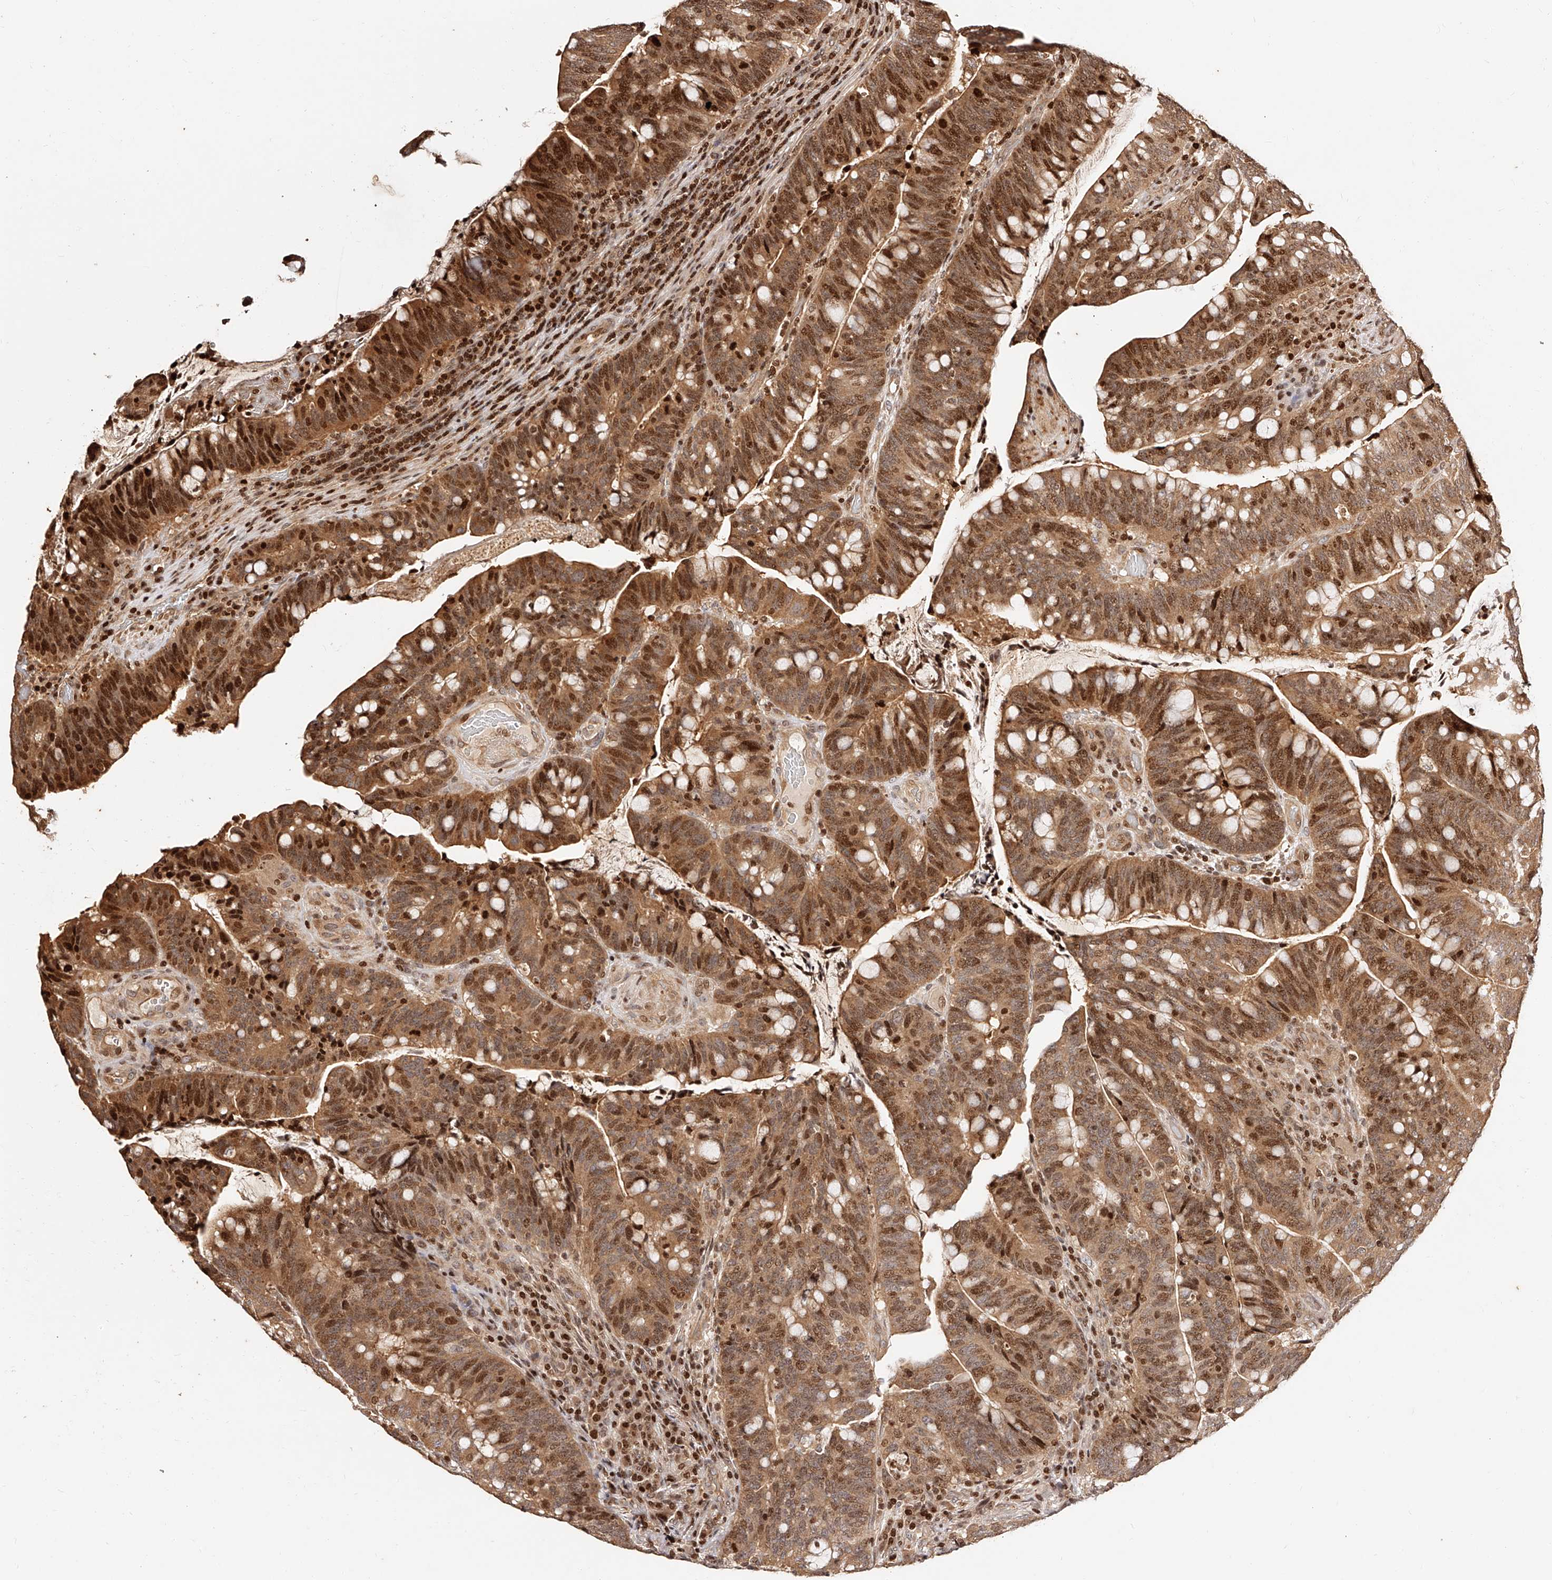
{"staining": {"intensity": "moderate", "quantity": ">75%", "location": "cytoplasmic/membranous,nuclear"}, "tissue": "colorectal cancer", "cell_type": "Tumor cells", "image_type": "cancer", "snomed": [{"axis": "morphology", "description": "Adenocarcinoma, NOS"}, {"axis": "topography", "description": "Colon"}], "caption": "DAB immunohistochemical staining of human adenocarcinoma (colorectal) exhibits moderate cytoplasmic/membranous and nuclear protein positivity in about >75% of tumor cells.", "gene": "PFDN2", "patient": {"sex": "female", "age": 66}}